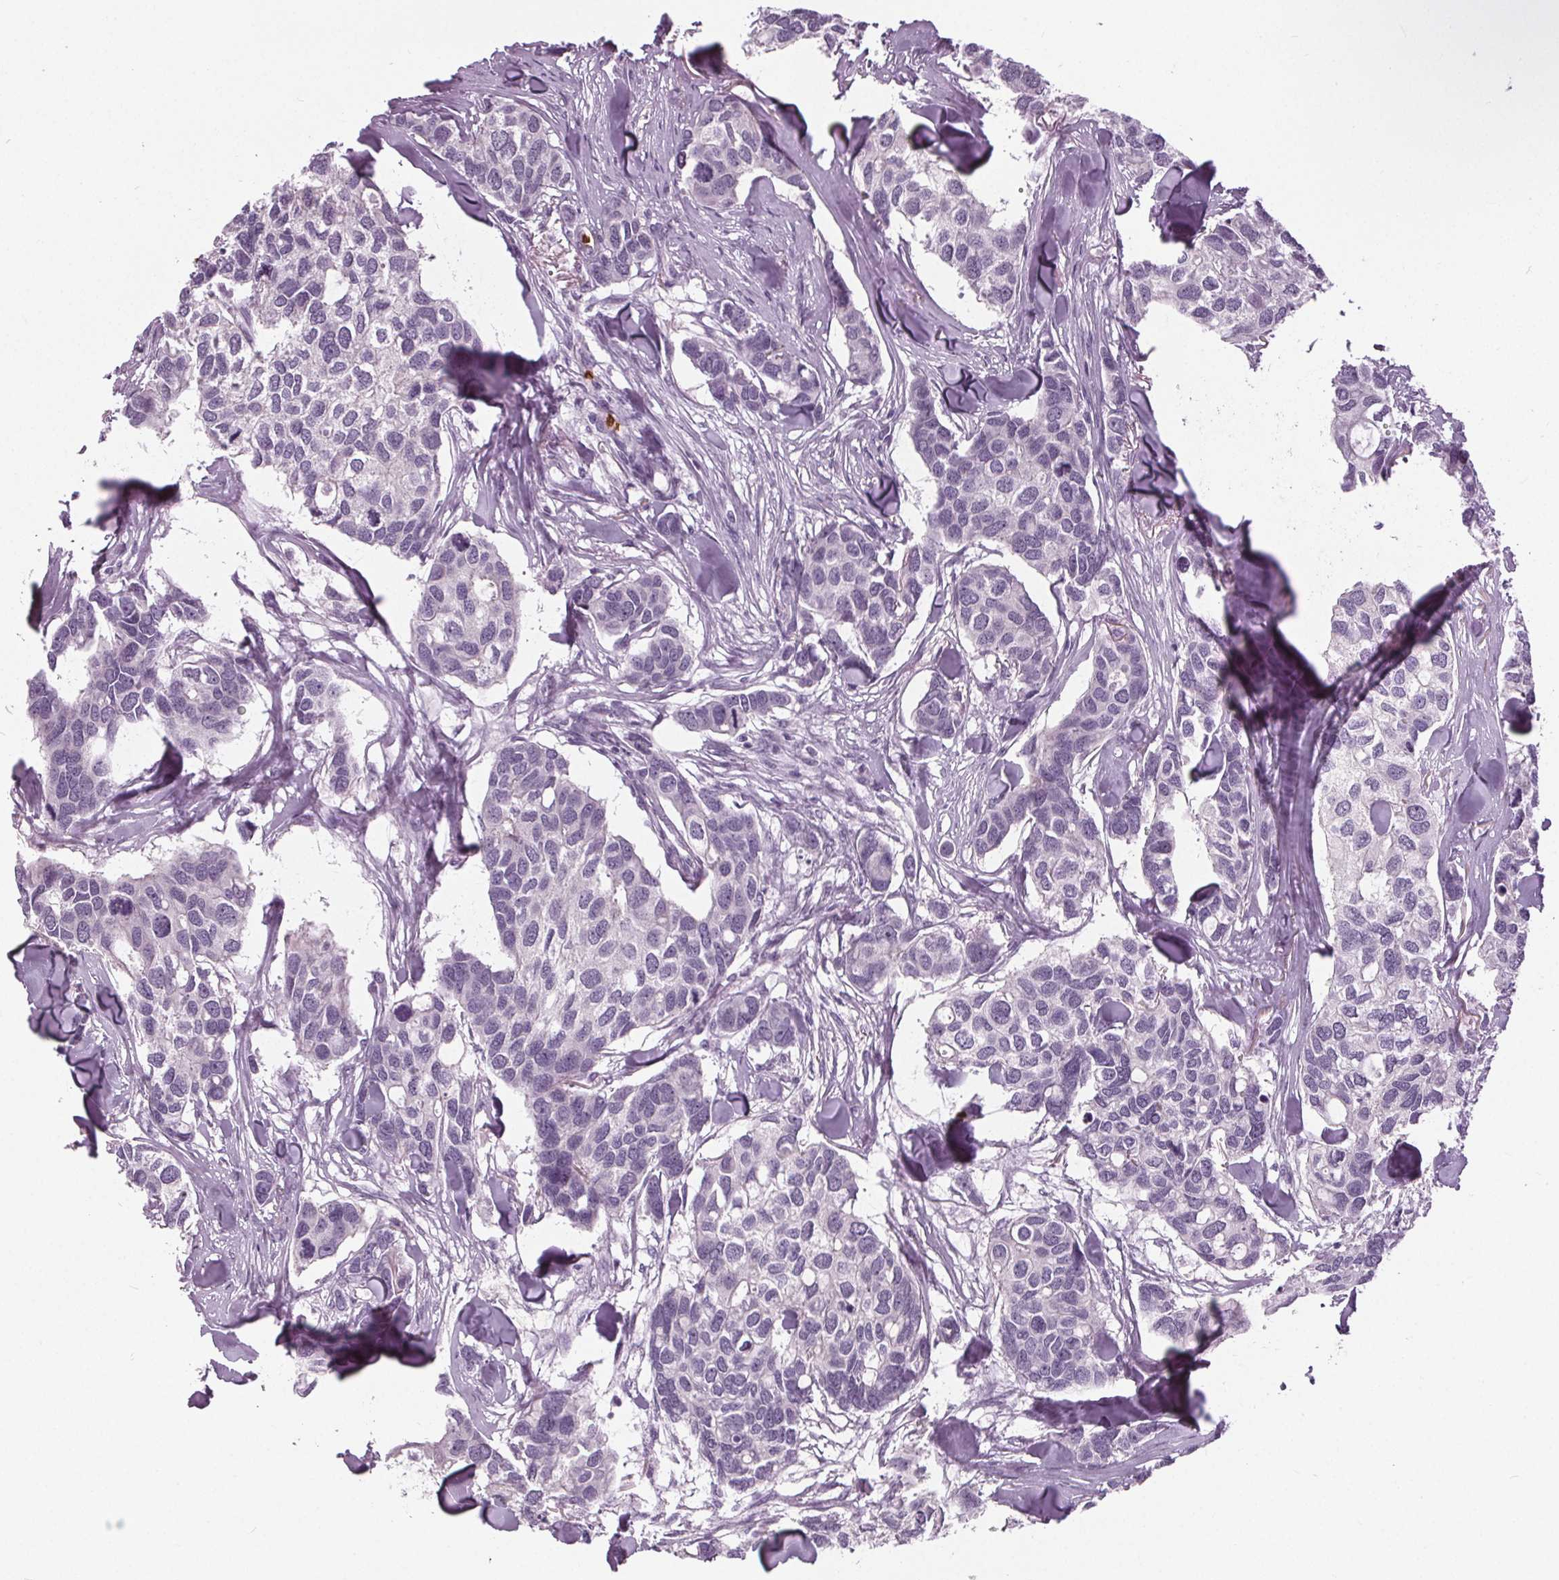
{"staining": {"intensity": "negative", "quantity": "none", "location": "none"}, "tissue": "breast cancer", "cell_type": "Tumor cells", "image_type": "cancer", "snomed": [{"axis": "morphology", "description": "Duct carcinoma"}, {"axis": "topography", "description": "Breast"}], "caption": "This is an IHC photomicrograph of human breast invasive ductal carcinoma. There is no positivity in tumor cells.", "gene": "SLC4A1", "patient": {"sex": "female", "age": 83}}